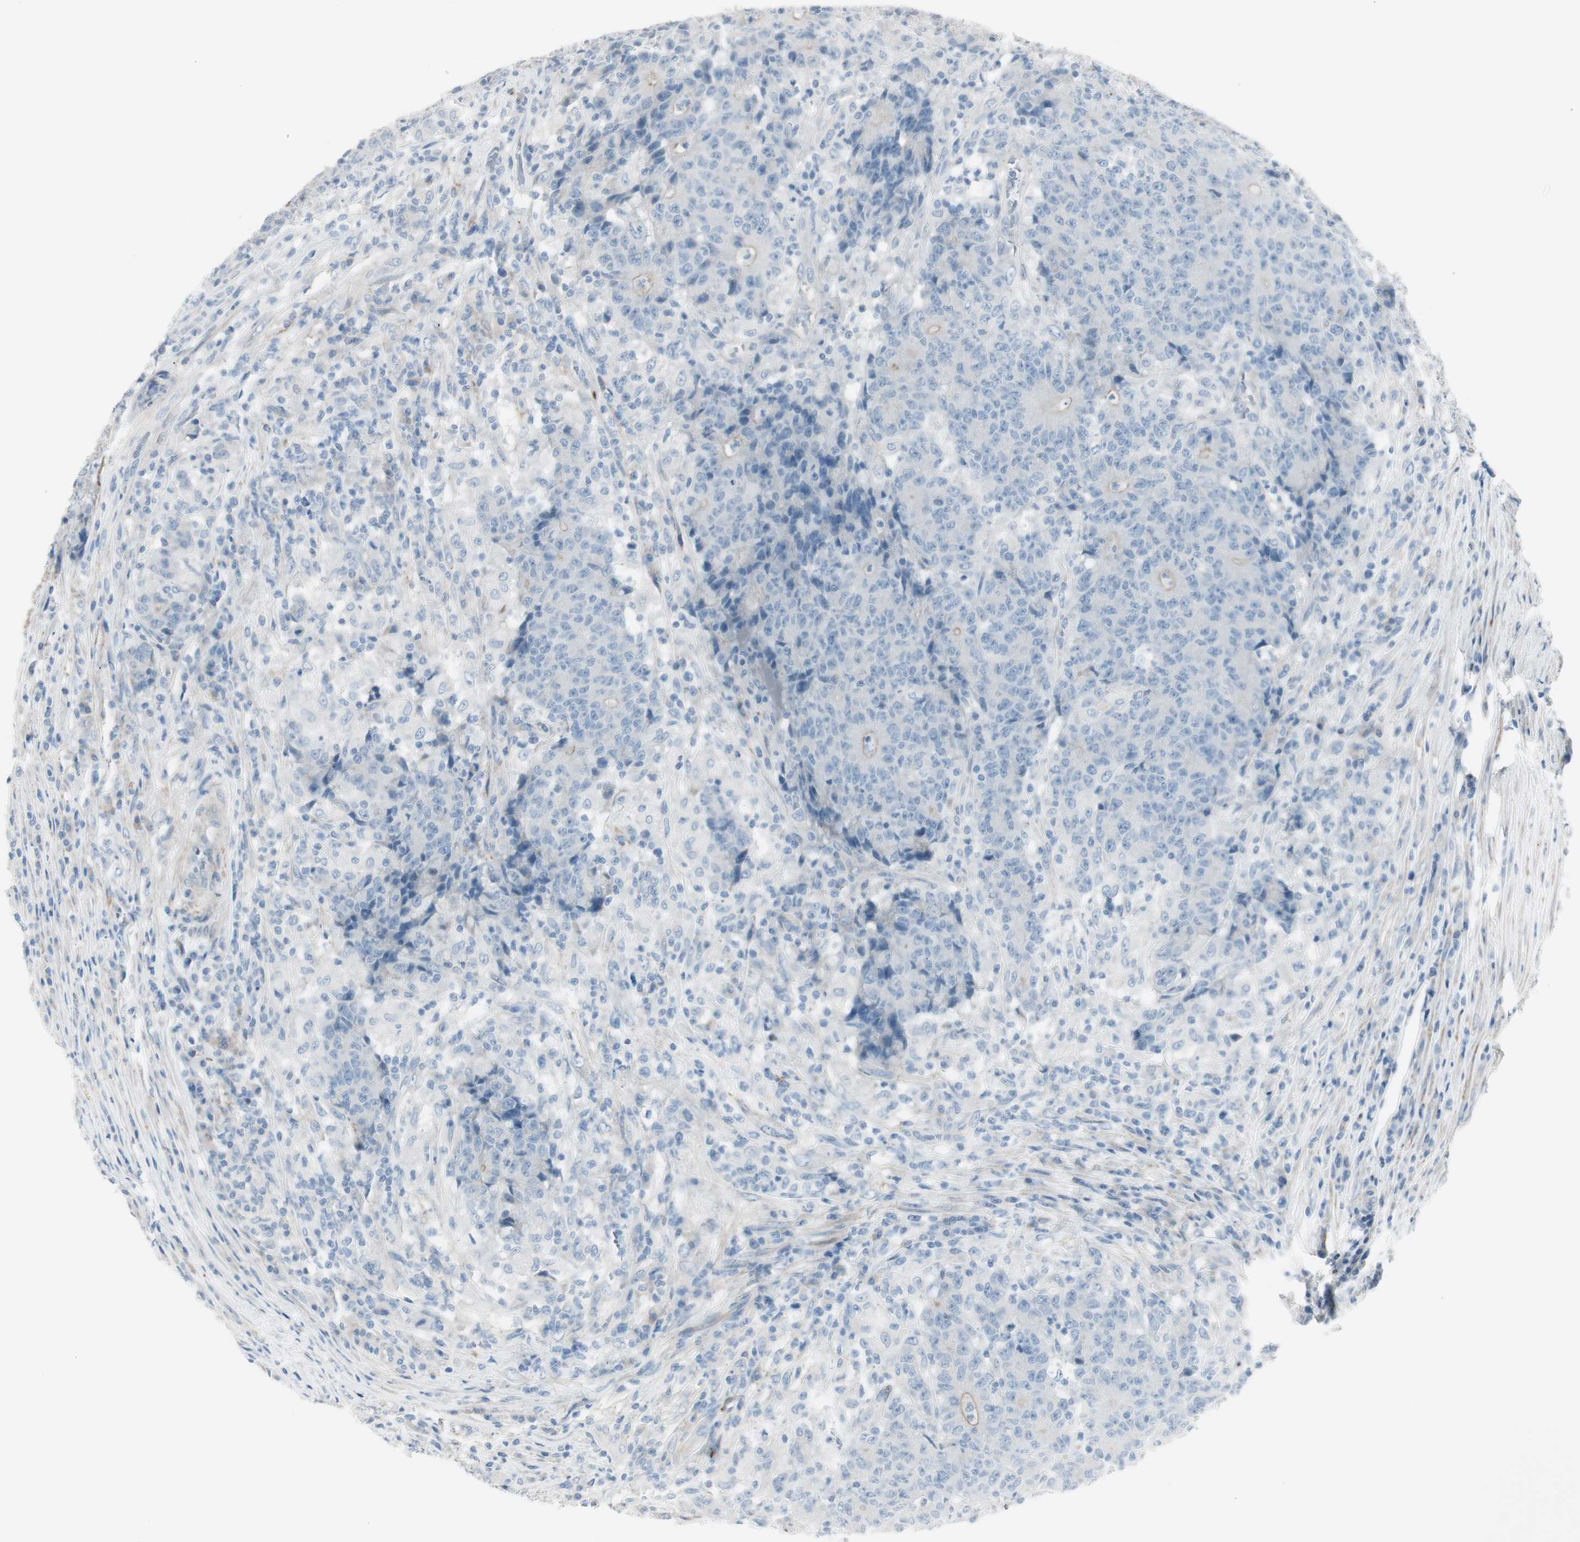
{"staining": {"intensity": "weak", "quantity": "<25%", "location": "cytoplasmic/membranous"}, "tissue": "colorectal cancer", "cell_type": "Tumor cells", "image_type": "cancer", "snomed": [{"axis": "morphology", "description": "Normal tissue, NOS"}, {"axis": "morphology", "description": "Adenocarcinoma, NOS"}, {"axis": "topography", "description": "Colon"}], "caption": "DAB immunohistochemical staining of human adenocarcinoma (colorectal) demonstrates no significant expression in tumor cells.", "gene": "CACNA2D1", "patient": {"sex": "female", "age": 75}}